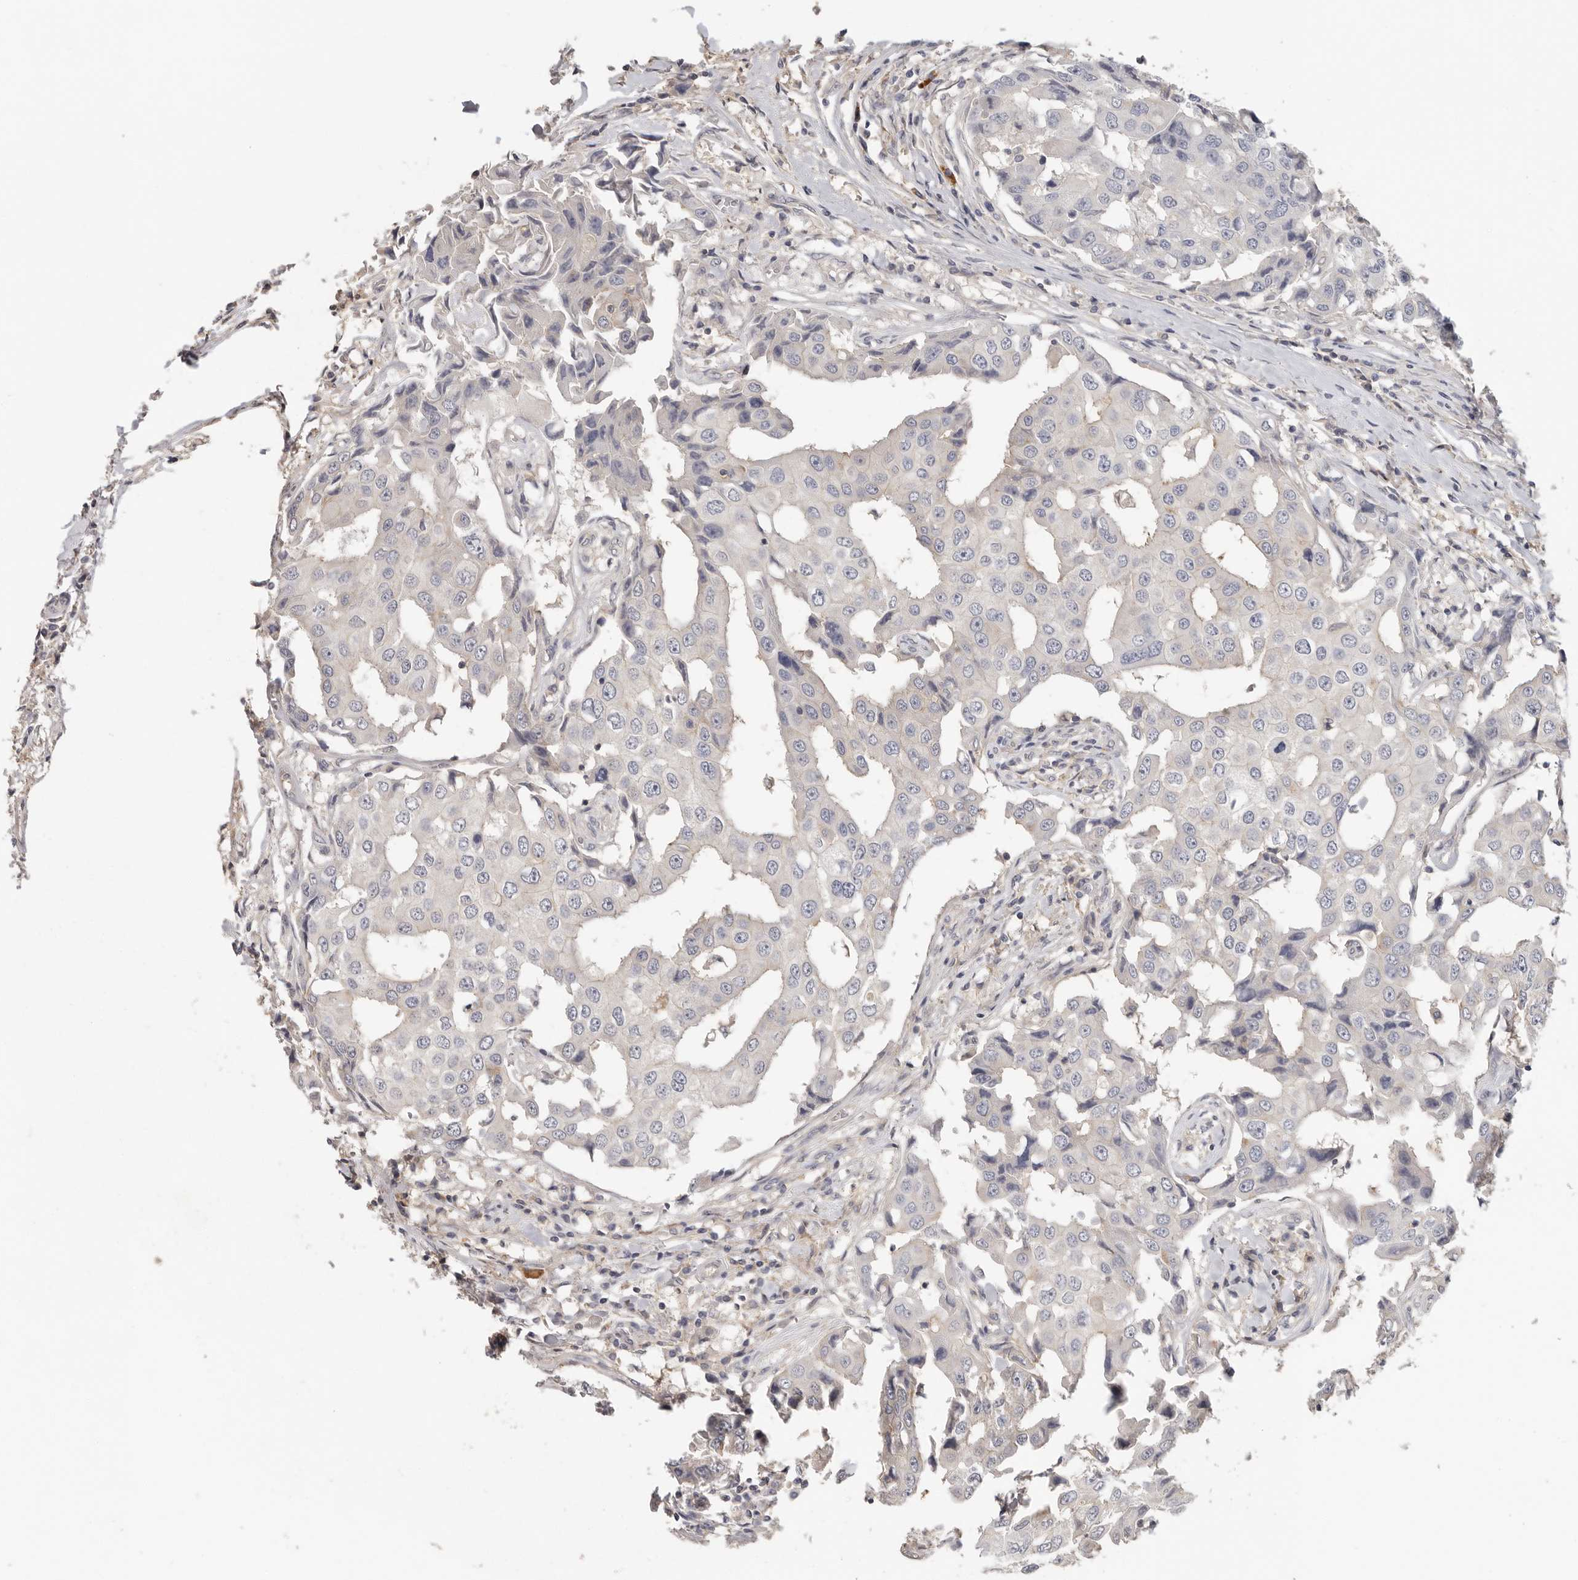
{"staining": {"intensity": "negative", "quantity": "none", "location": "none"}, "tissue": "breast cancer", "cell_type": "Tumor cells", "image_type": "cancer", "snomed": [{"axis": "morphology", "description": "Duct carcinoma"}, {"axis": "topography", "description": "Breast"}], "caption": "A photomicrograph of breast infiltrating ductal carcinoma stained for a protein reveals no brown staining in tumor cells.", "gene": "WDTC1", "patient": {"sex": "female", "age": 27}}